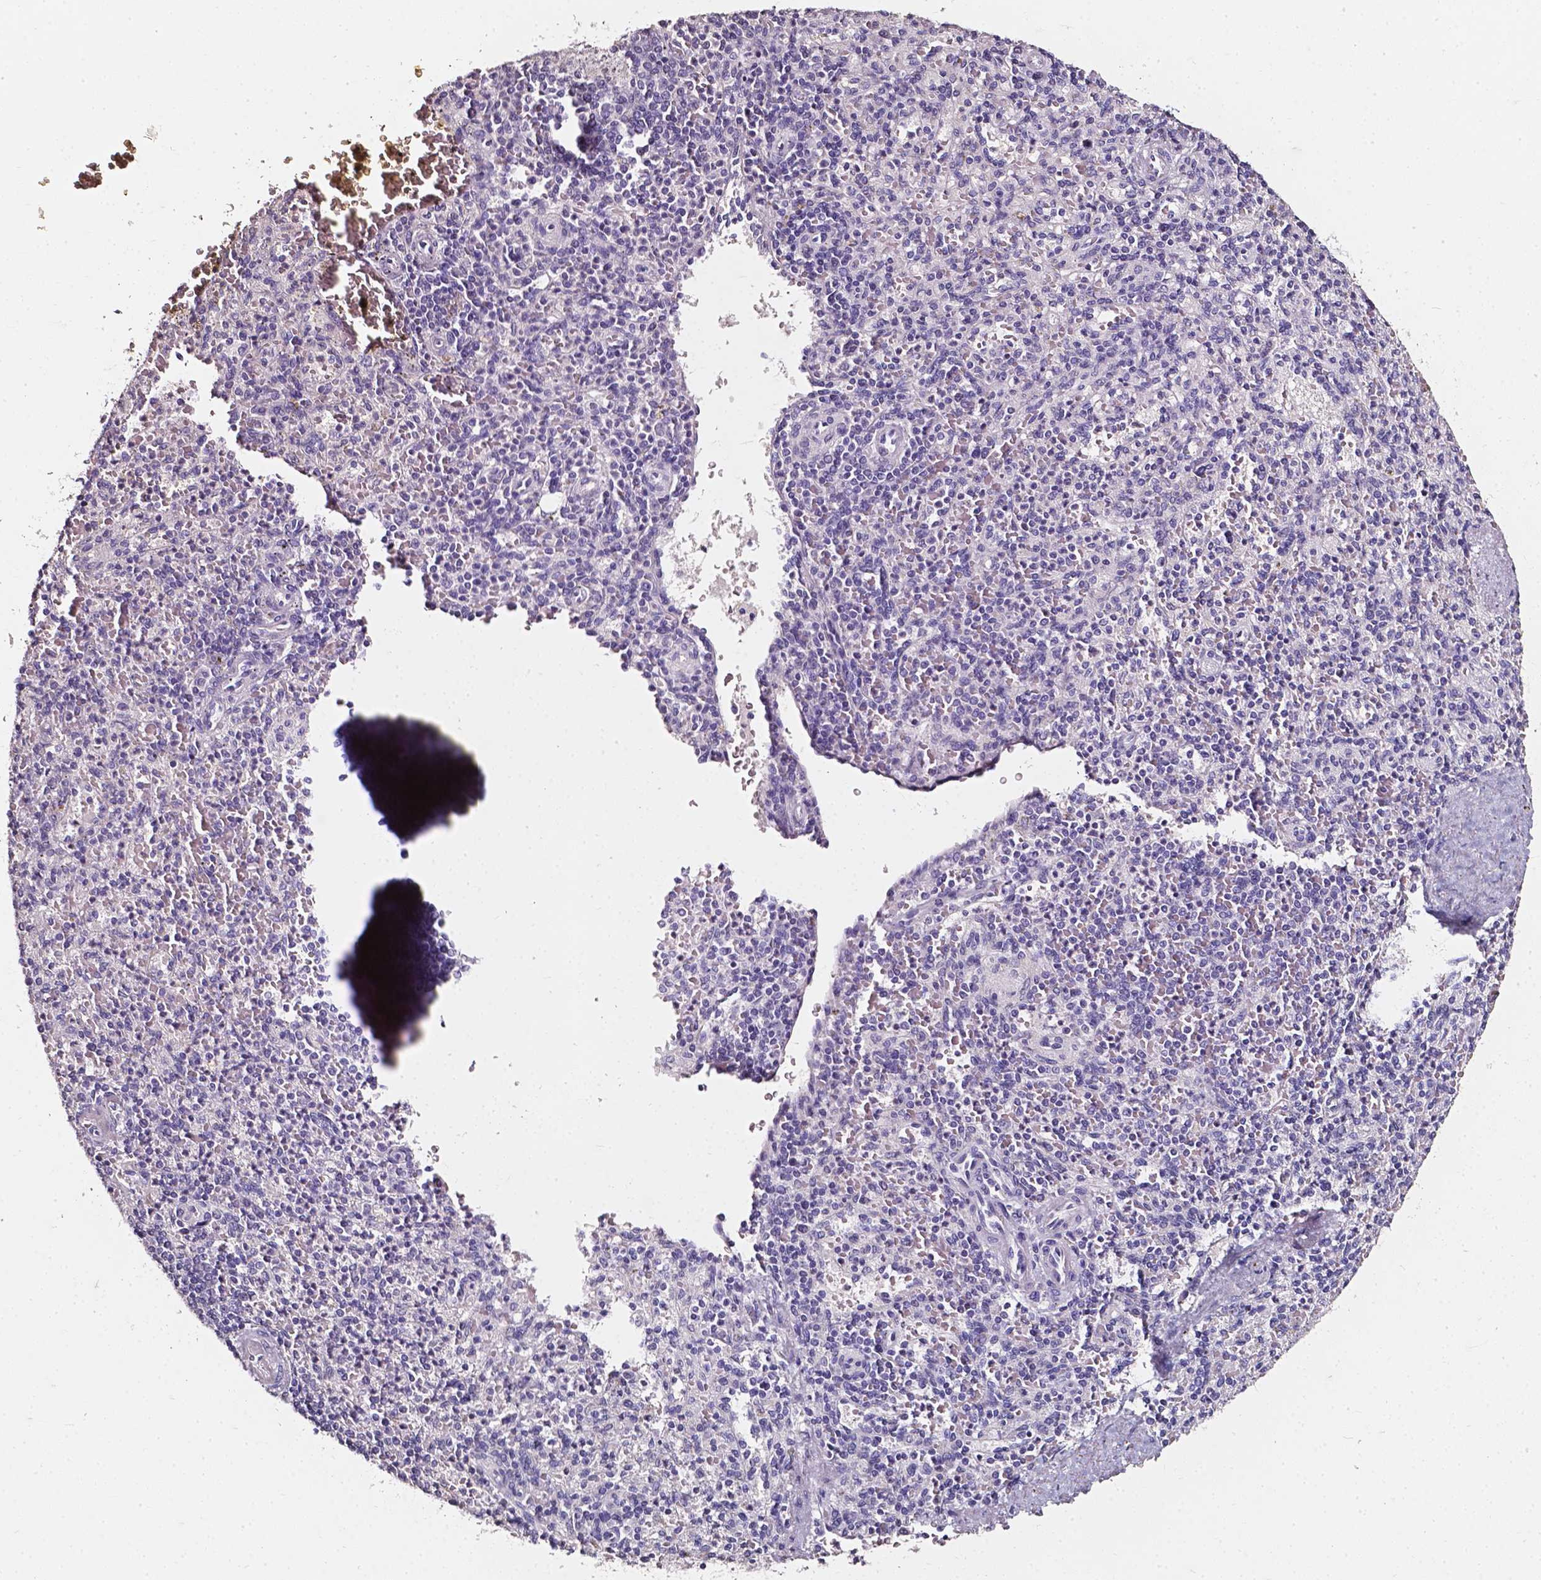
{"staining": {"intensity": "negative", "quantity": "none", "location": "none"}, "tissue": "spleen", "cell_type": "Cells in red pulp", "image_type": "normal", "snomed": [{"axis": "morphology", "description": "Normal tissue, NOS"}, {"axis": "topography", "description": "Spleen"}], "caption": "DAB (3,3'-diaminobenzidine) immunohistochemical staining of benign spleen exhibits no significant staining in cells in red pulp.", "gene": "AKR1B10", "patient": {"sex": "female", "age": 74}}